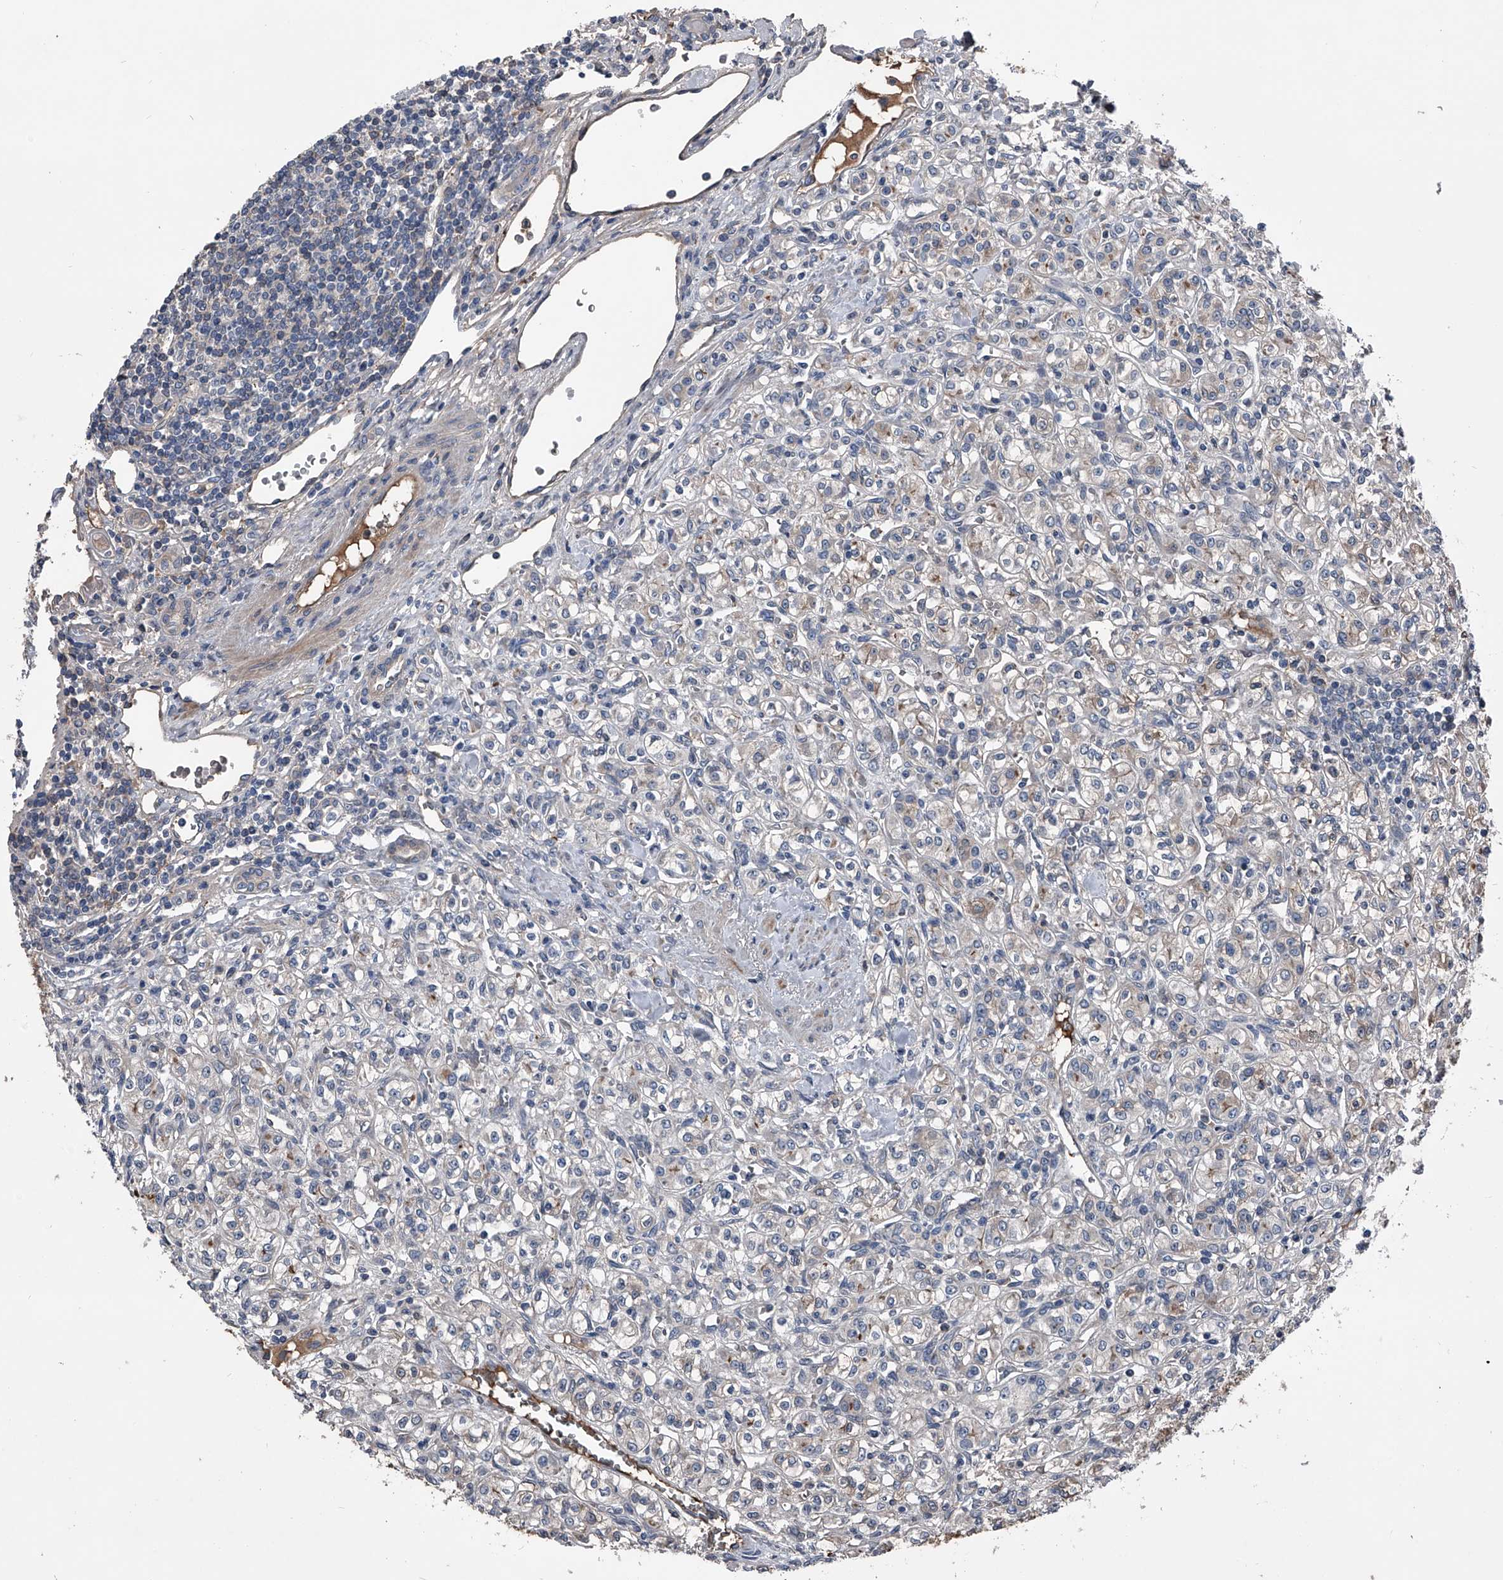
{"staining": {"intensity": "moderate", "quantity": "<25%", "location": "cytoplasmic/membranous"}, "tissue": "renal cancer", "cell_type": "Tumor cells", "image_type": "cancer", "snomed": [{"axis": "morphology", "description": "Adenocarcinoma, NOS"}, {"axis": "topography", "description": "Kidney"}], "caption": "The image displays immunohistochemical staining of adenocarcinoma (renal). There is moderate cytoplasmic/membranous staining is appreciated in about <25% of tumor cells. The staining is performed using DAB (3,3'-diaminobenzidine) brown chromogen to label protein expression. The nuclei are counter-stained blue using hematoxylin.", "gene": "KIF13A", "patient": {"sex": "male", "age": 77}}